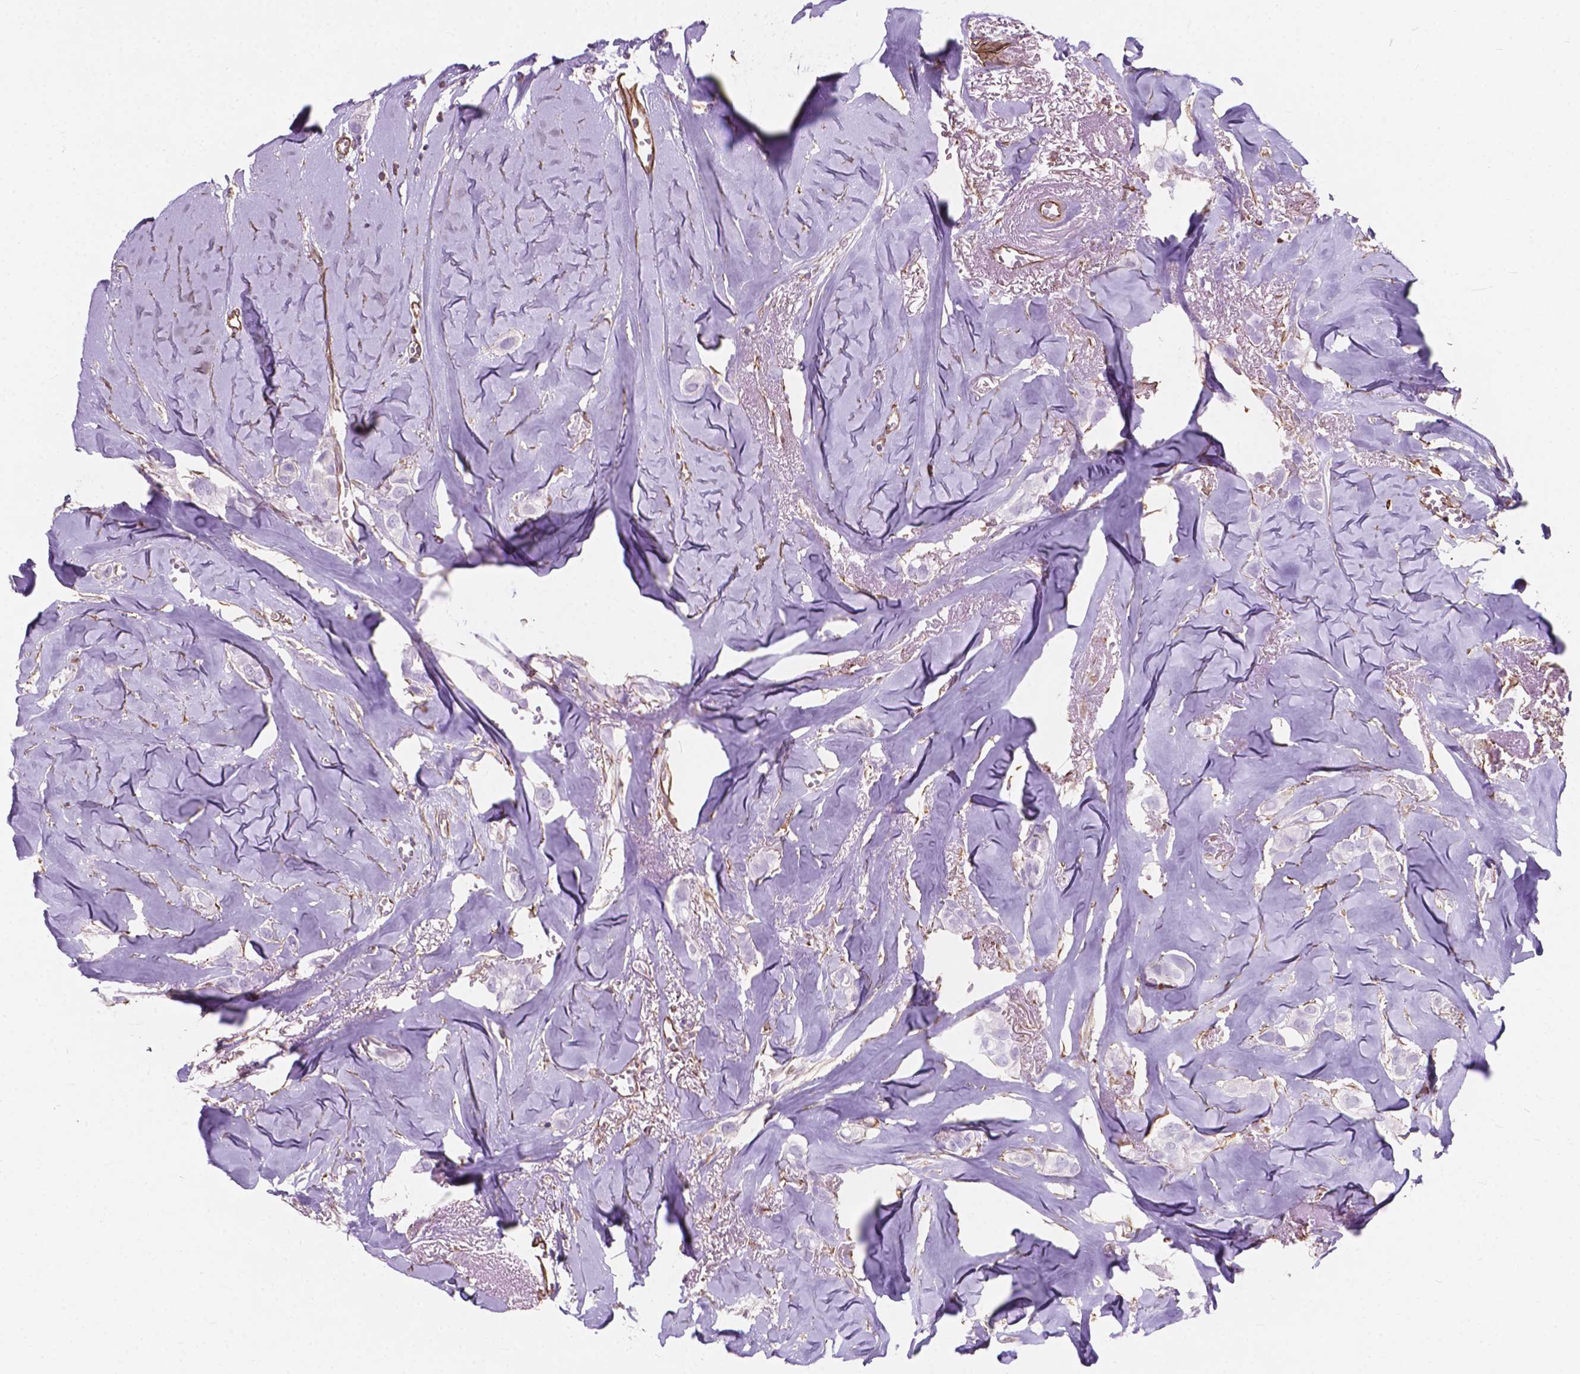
{"staining": {"intensity": "negative", "quantity": "none", "location": "none"}, "tissue": "breast cancer", "cell_type": "Tumor cells", "image_type": "cancer", "snomed": [{"axis": "morphology", "description": "Duct carcinoma"}, {"axis": "topography", "description": "Breast"}], "caption": "High magnification brightfield microscopy of breast cancer (infiltrating ductal carcinoma) stained with DAB (brown) and counterstained with hematoxylin (blue): tumor cells show no significant positivity. (DAB (3,3'-diaminobenzidine) immunohistochemistry, high magnification).", "gene": "AMOT", "patient": {"sex": "female", "age": 85}}